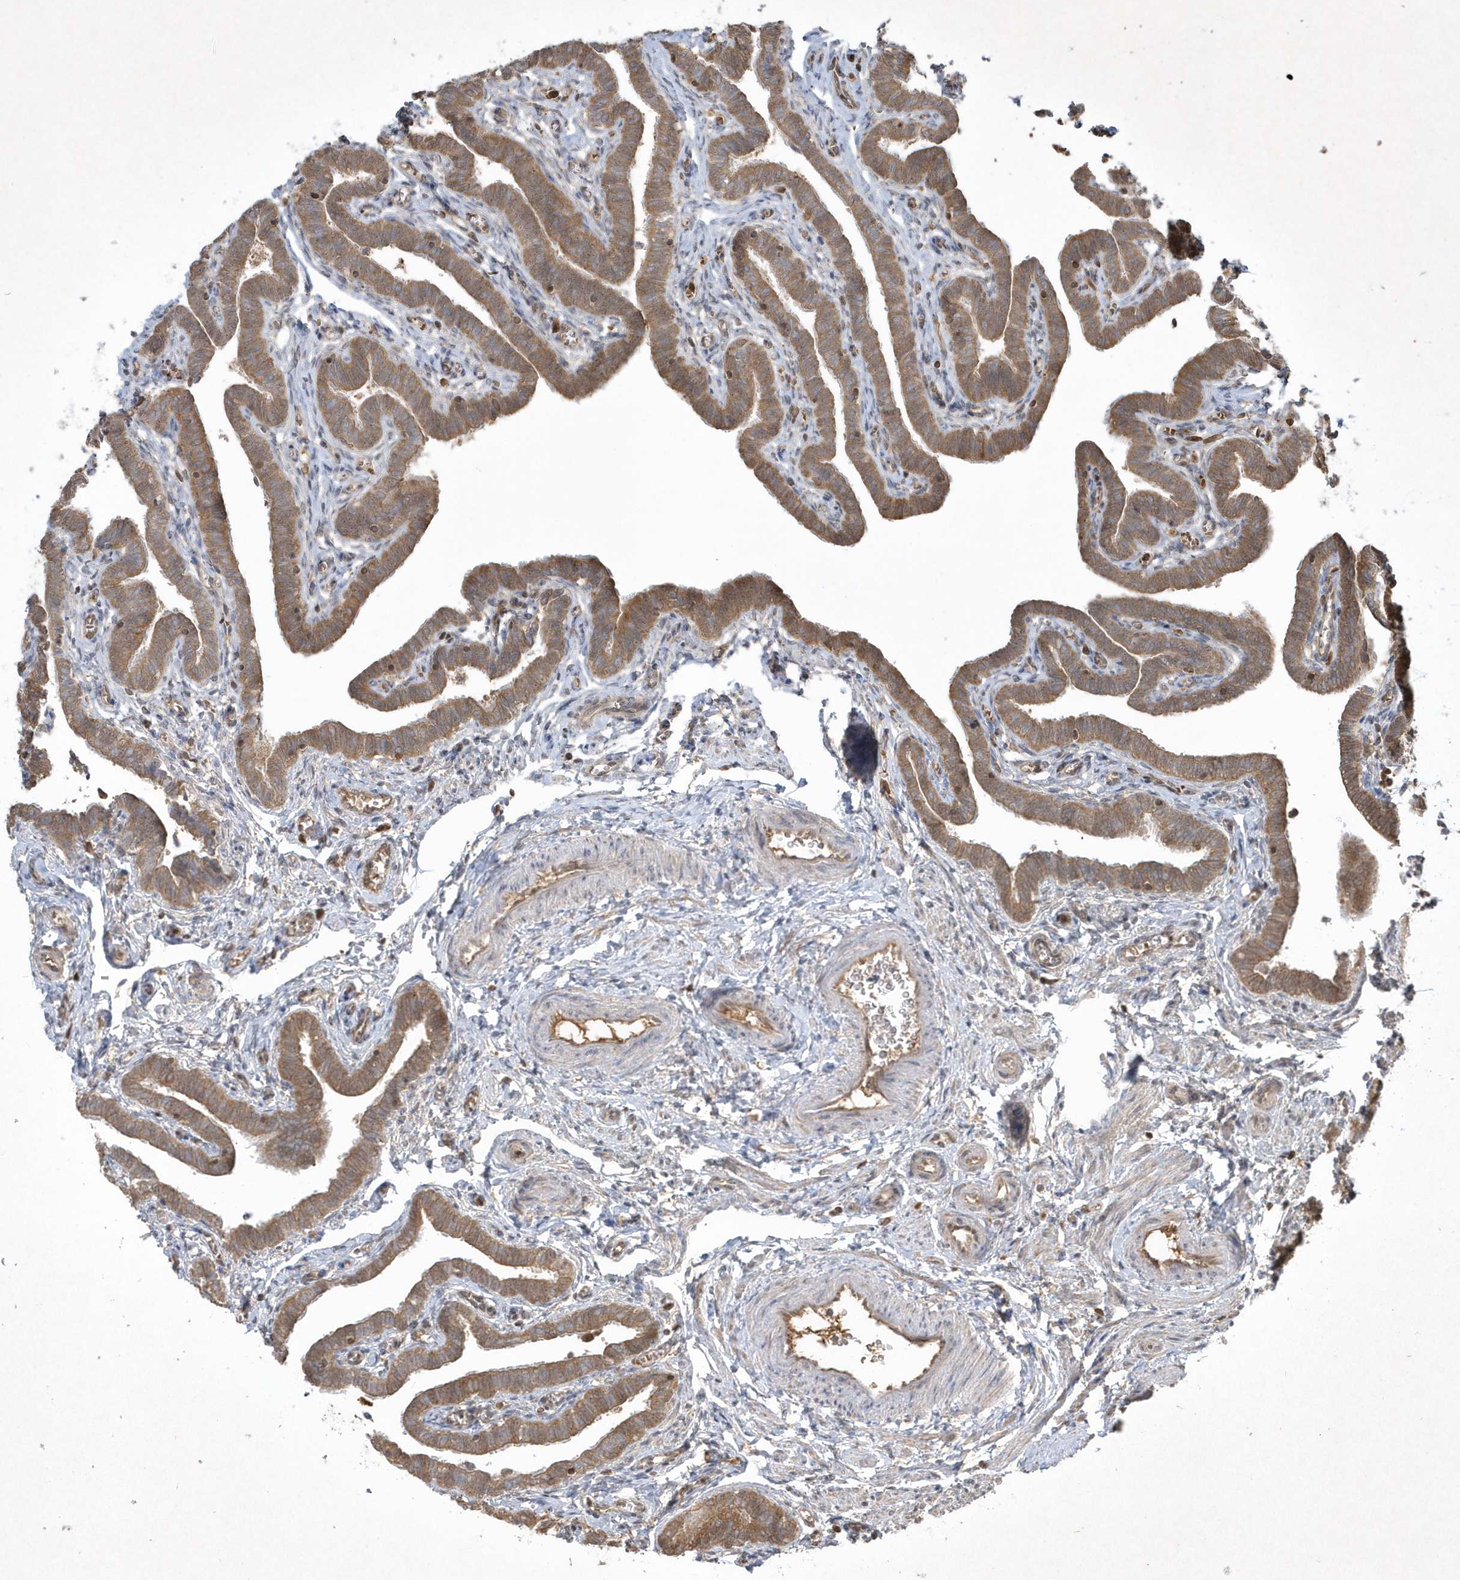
{"staining": {"intensity": "moderate", "quantity": ">75%", "location": "cytoplasmic/membranous"}, "tissue": "fallopian tube", "cell_type": "Glandular cells", "image_type": "normal", "snomed": [{"axis": "morphology", "description": "Normal tissue, NOS"}, {"axis": "topography", "description": "Fallopian tube"}], "caption": "IHC staining of benign fallopian tube, which displays medium levels of moderate cytoplasmic/membranous expression in approximately >75% of glandular cells indicating moderate cytoplasmic/membranous protein expression. The staining was performed using DAB (3,3'-diaminobenzidine) (brown) for protein detection and nuclei were counterstained in hematoxylin (blue).", "gene": "PLTP", "patient": {"sex": "female", "age": 36}}